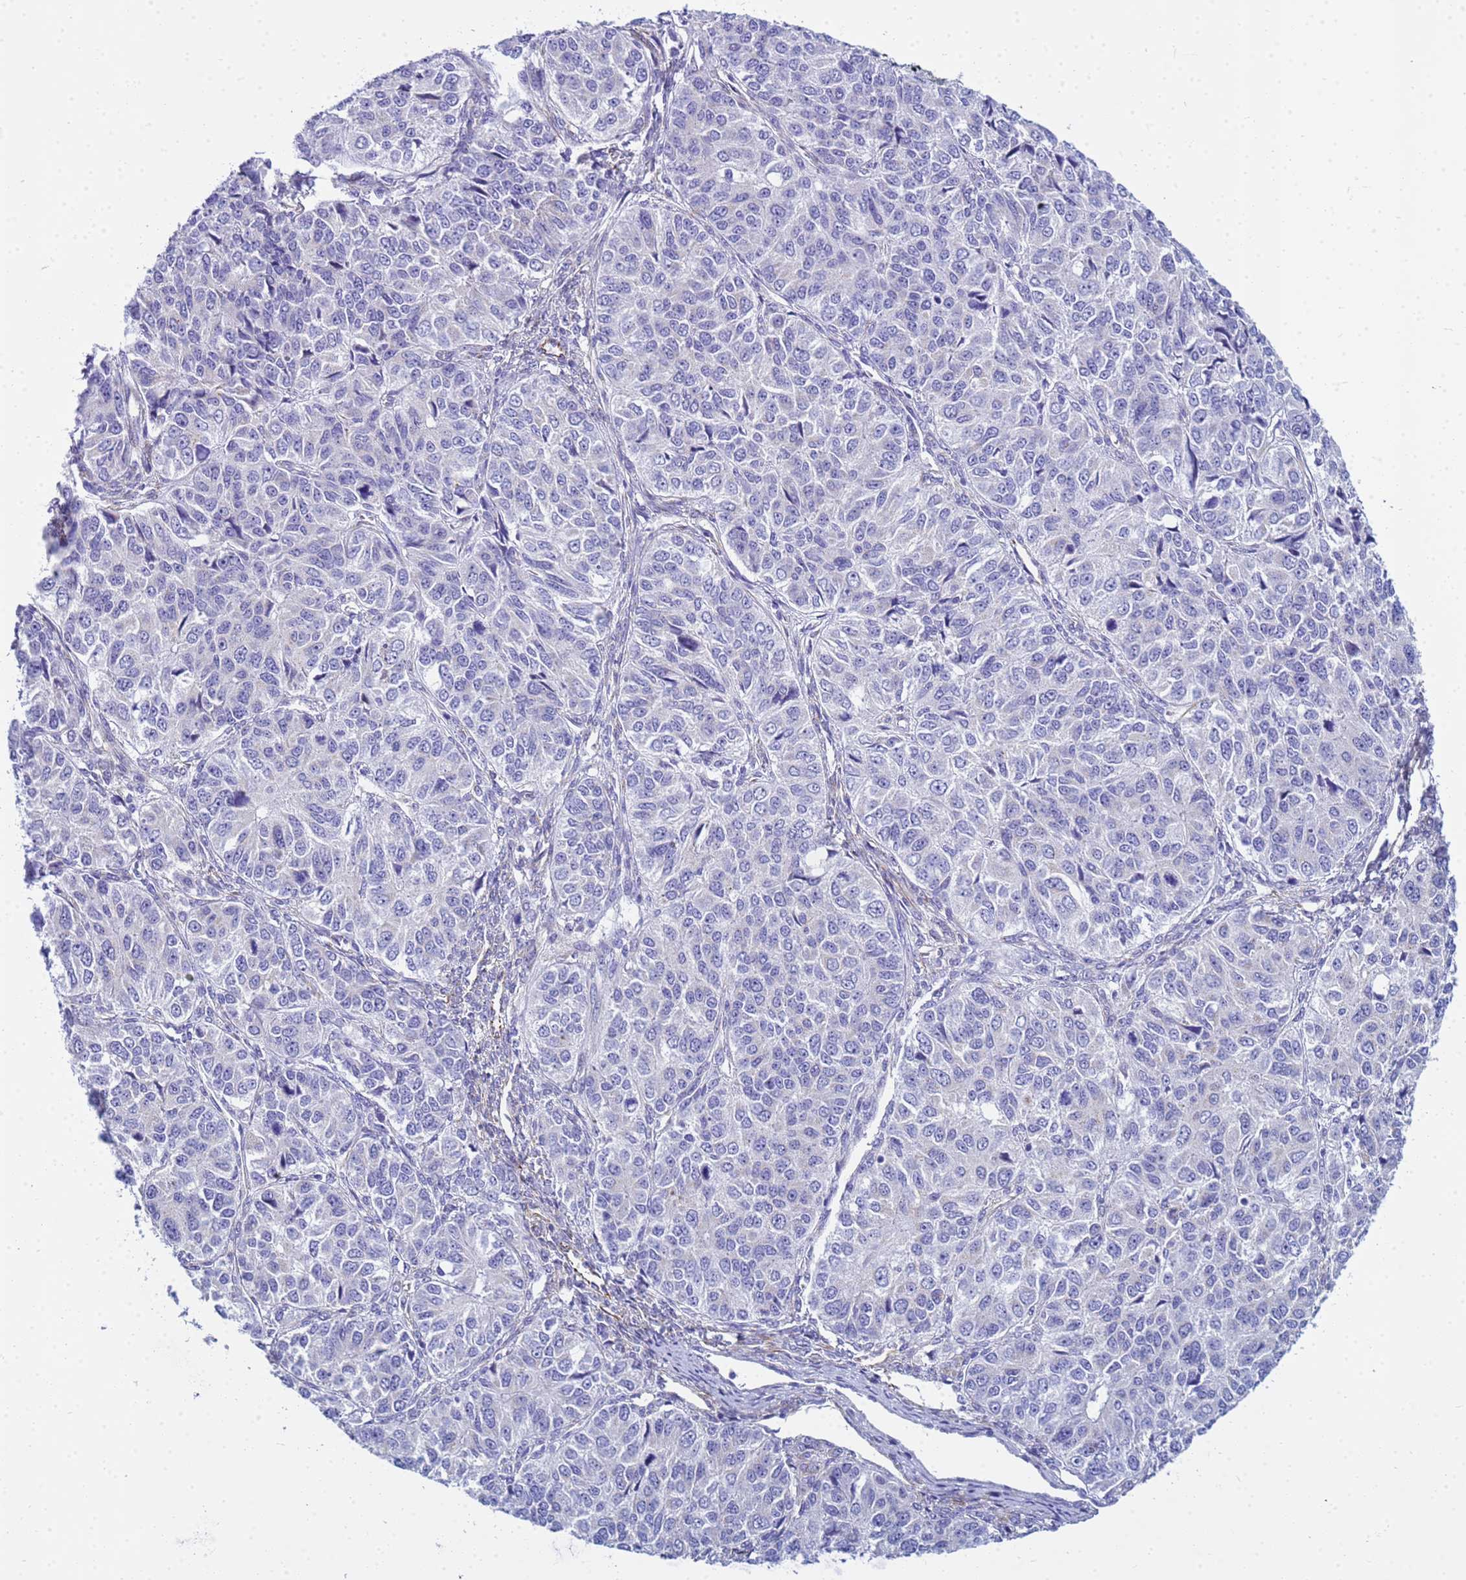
{"staining": {"intensity": "negative", "quantity": "none", "location": "none"}, "tissue": "ovarian cancer", "cell_type": "Tumor cells", "image_type": "cancer", "snomed": [{"axis": "morphology", "description": "Carcinoma, endometroid"}, {"axis": "topography", "description": "Ovary"}], "caption": "Immunohistochemical staining of human endometroid carcinoma (ovarian) displays no significant positivity in tumor cells. The staining is performed using DAB brown chromogen with nuclei counter-stained in using hematoxylin.", "gene": "UBXN2B", "patient": {"sex": "female", "age": 51}}